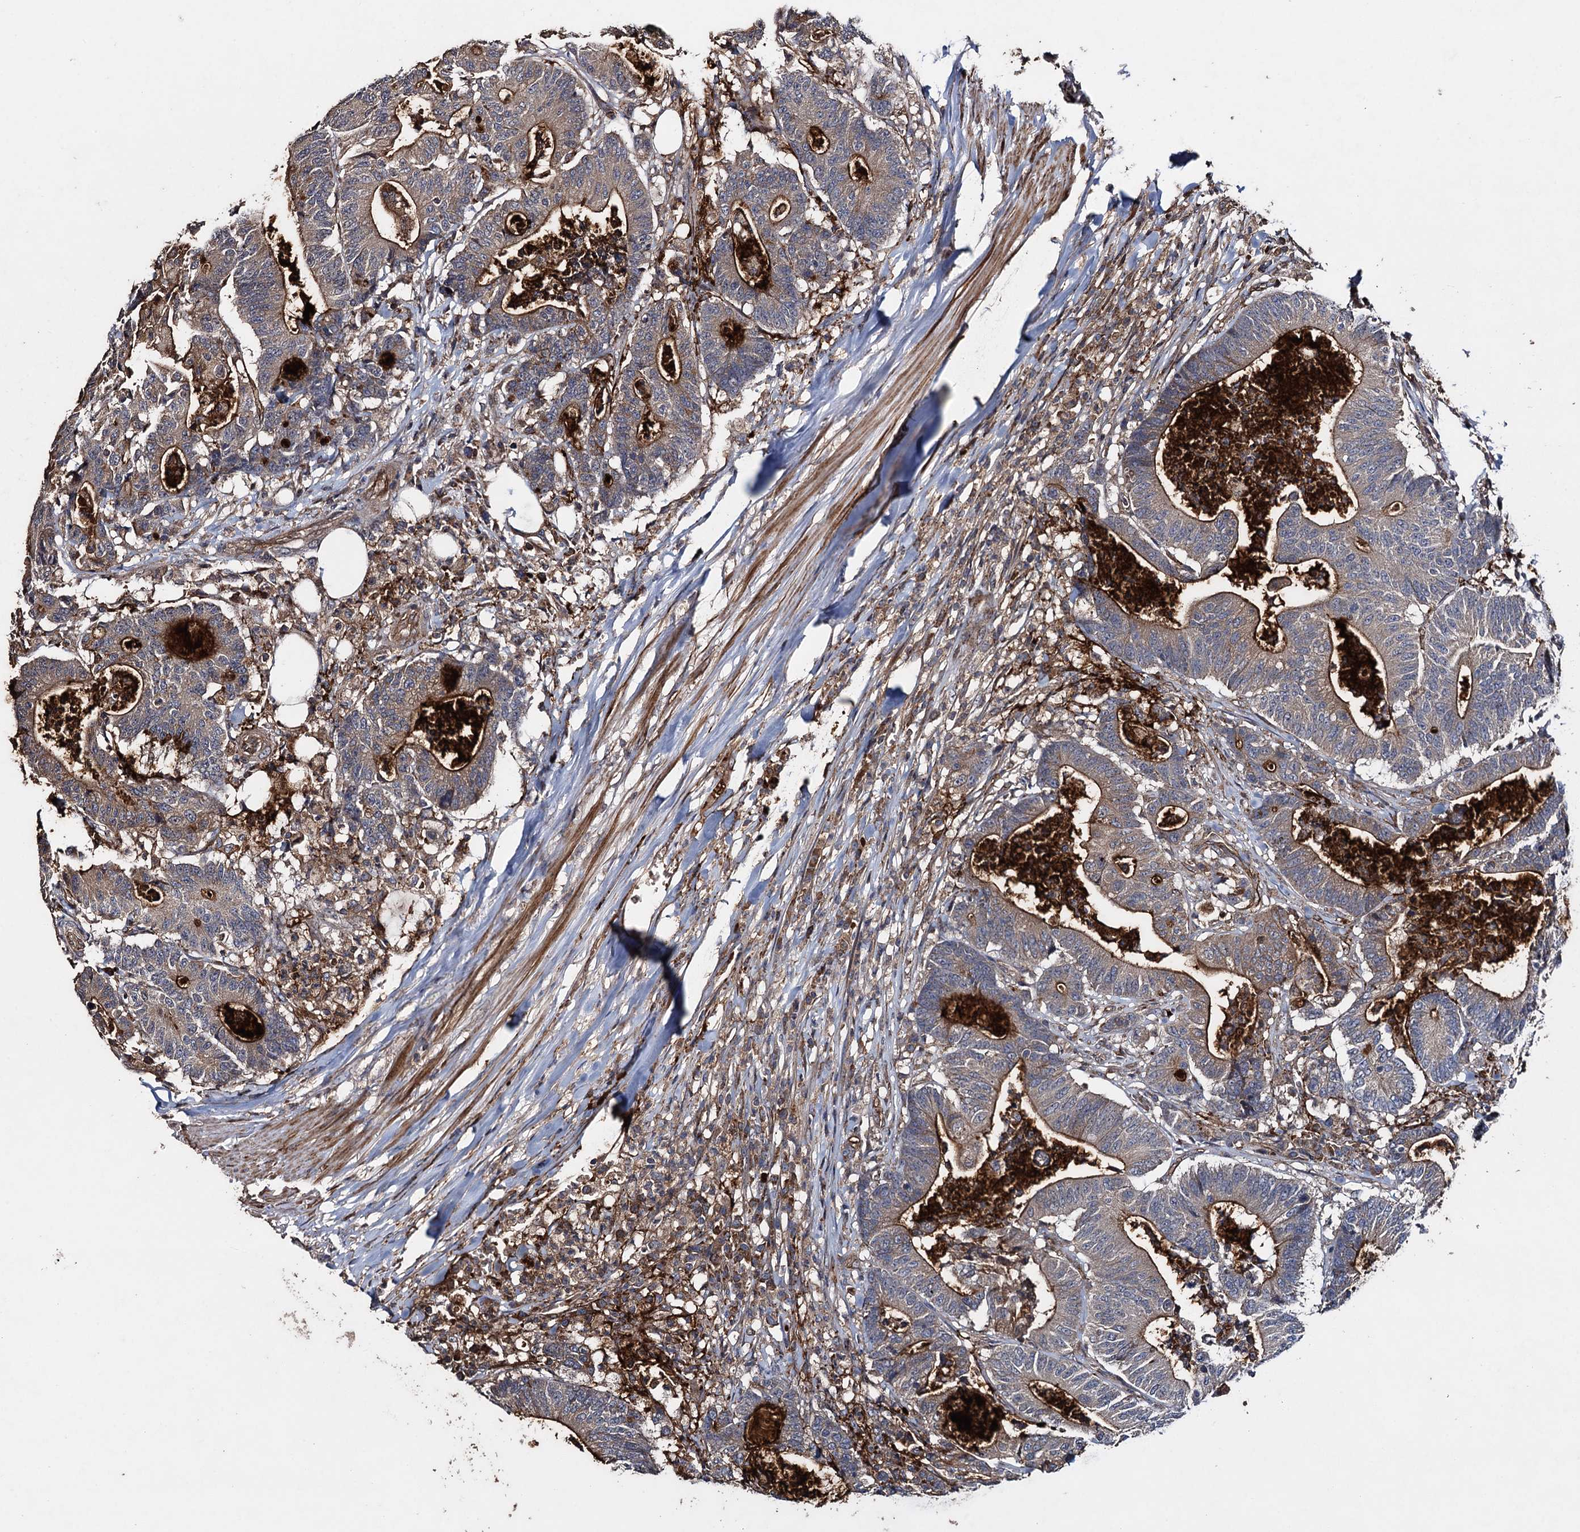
{"staining": {"intensity": "moderate", "quantity": "25%-75%", "location": "cytoplasmic/membranous"}, "tissue": "colorectal cancer", "cell_type": "Tumor cells", "image_type": "cancer", "snomed": [{"axis": "morphology", "description": "Adenocarcinoma, NOS"}, {"axis": "topography", "description": "Colon"}], "caption": "High-power microscopy captured an IHC photomicrograph of colorectal adenocarcinoma, revealing moderate cytoplasmic/membranous positivity in approximately 25%-75% of tumor cells.", "gene": "TXNDC11", "patient": {"sex": "female", "age": 84}}